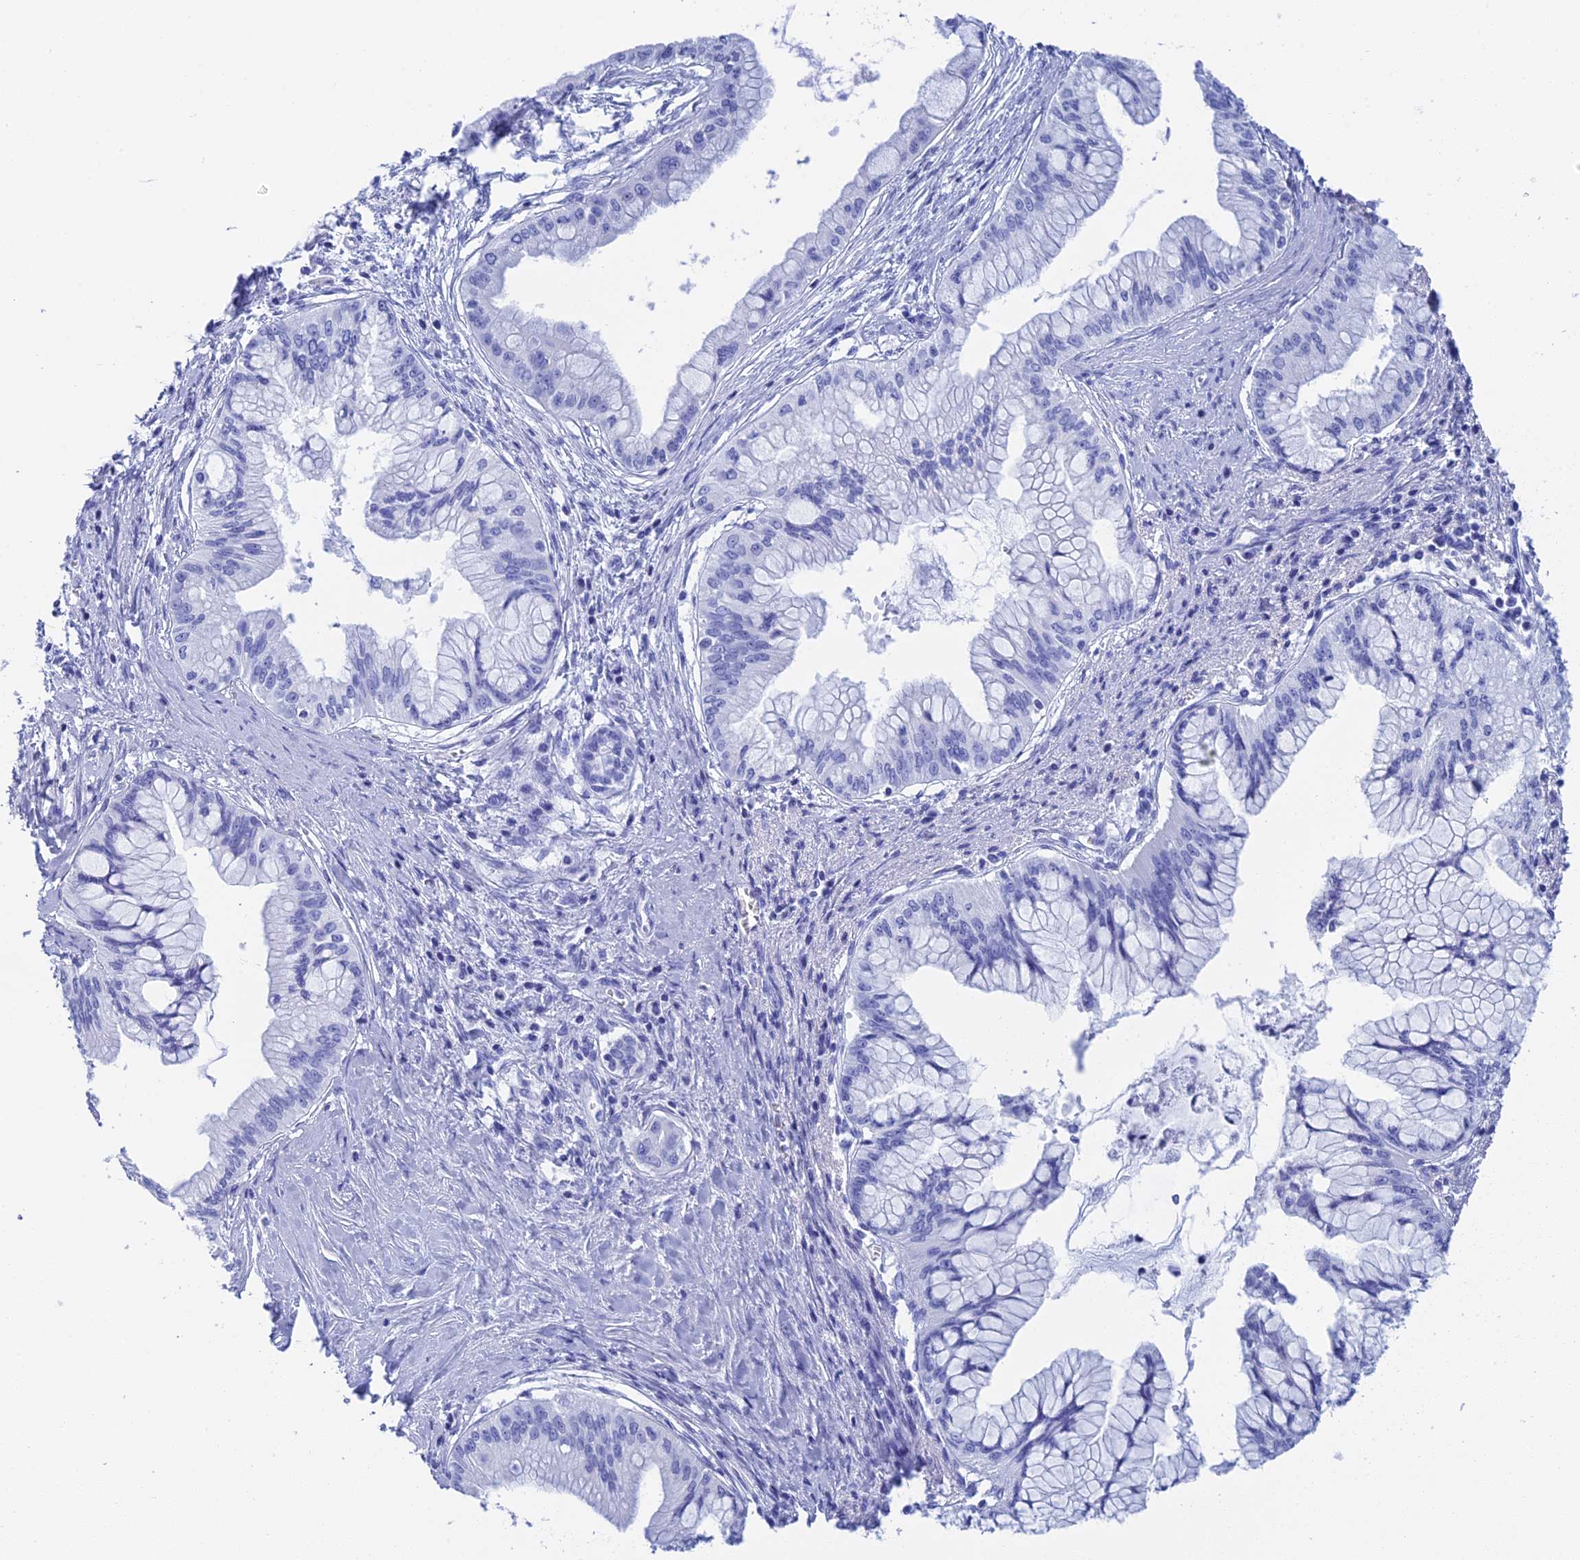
{"staining": {"intensity": "negative", "quantity": "none", "location": "none"}, "tissue": "pancreatic cancer", "cell_type": "Tumor cells", "image_type": "cancer", "snomed": [{"axis": "morphology", "description": "Adenocarcinoma, NOS"}, {"axis": "topography", "description": "Pancreas"}], "caption": "Immunohistochemistry photomicrograph of neoplastic tissue: human pancreatic cancer (adenocarcinoma) stained with DAB (3,3'-diaminobenzidine) reveals no significant protein expression in tumor cells.", "gene": "TEX101", "patient": {"sex": "male", "age": 46}}